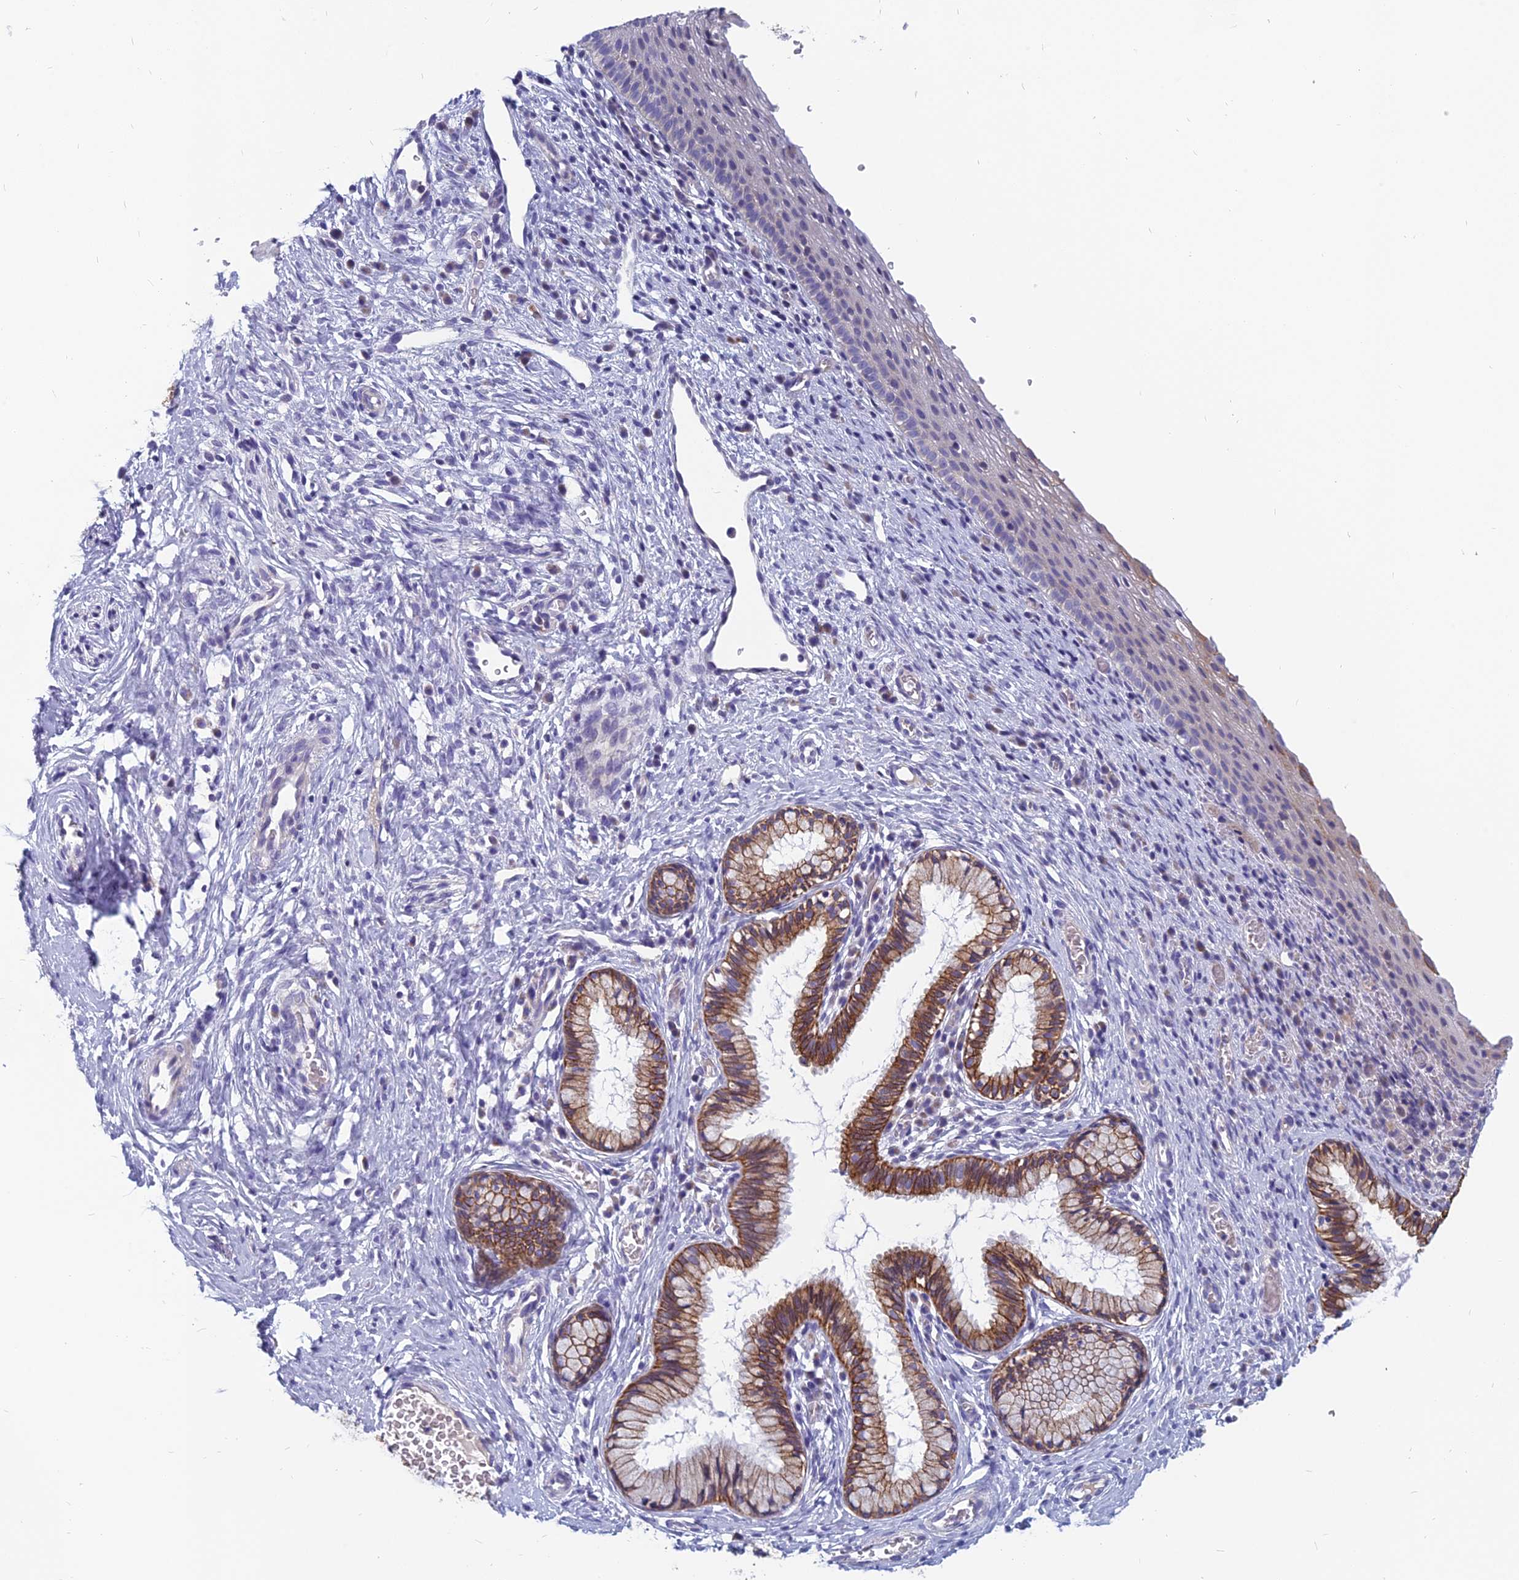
{"staining": {"intensity": "moderate", "quantity": "25%-75%", "location": "cytoplasmic/membranous"}, "tissue": "cervix", "cell_type": "Glandular cells", "image_type": "normal", "snomed": [{"axis": "morphology", "description": "Normal tissue, NOS"}, {"axis": "topography", "description": "Cervix"}], "caption": "Protein expression analysis of normal cervix demonstrates moderate cytoplasmic/membranous staining in about 25%-75% of glandular cells.", "gene": "RBM41", "patient": {"sex": "female", "age": 27}}